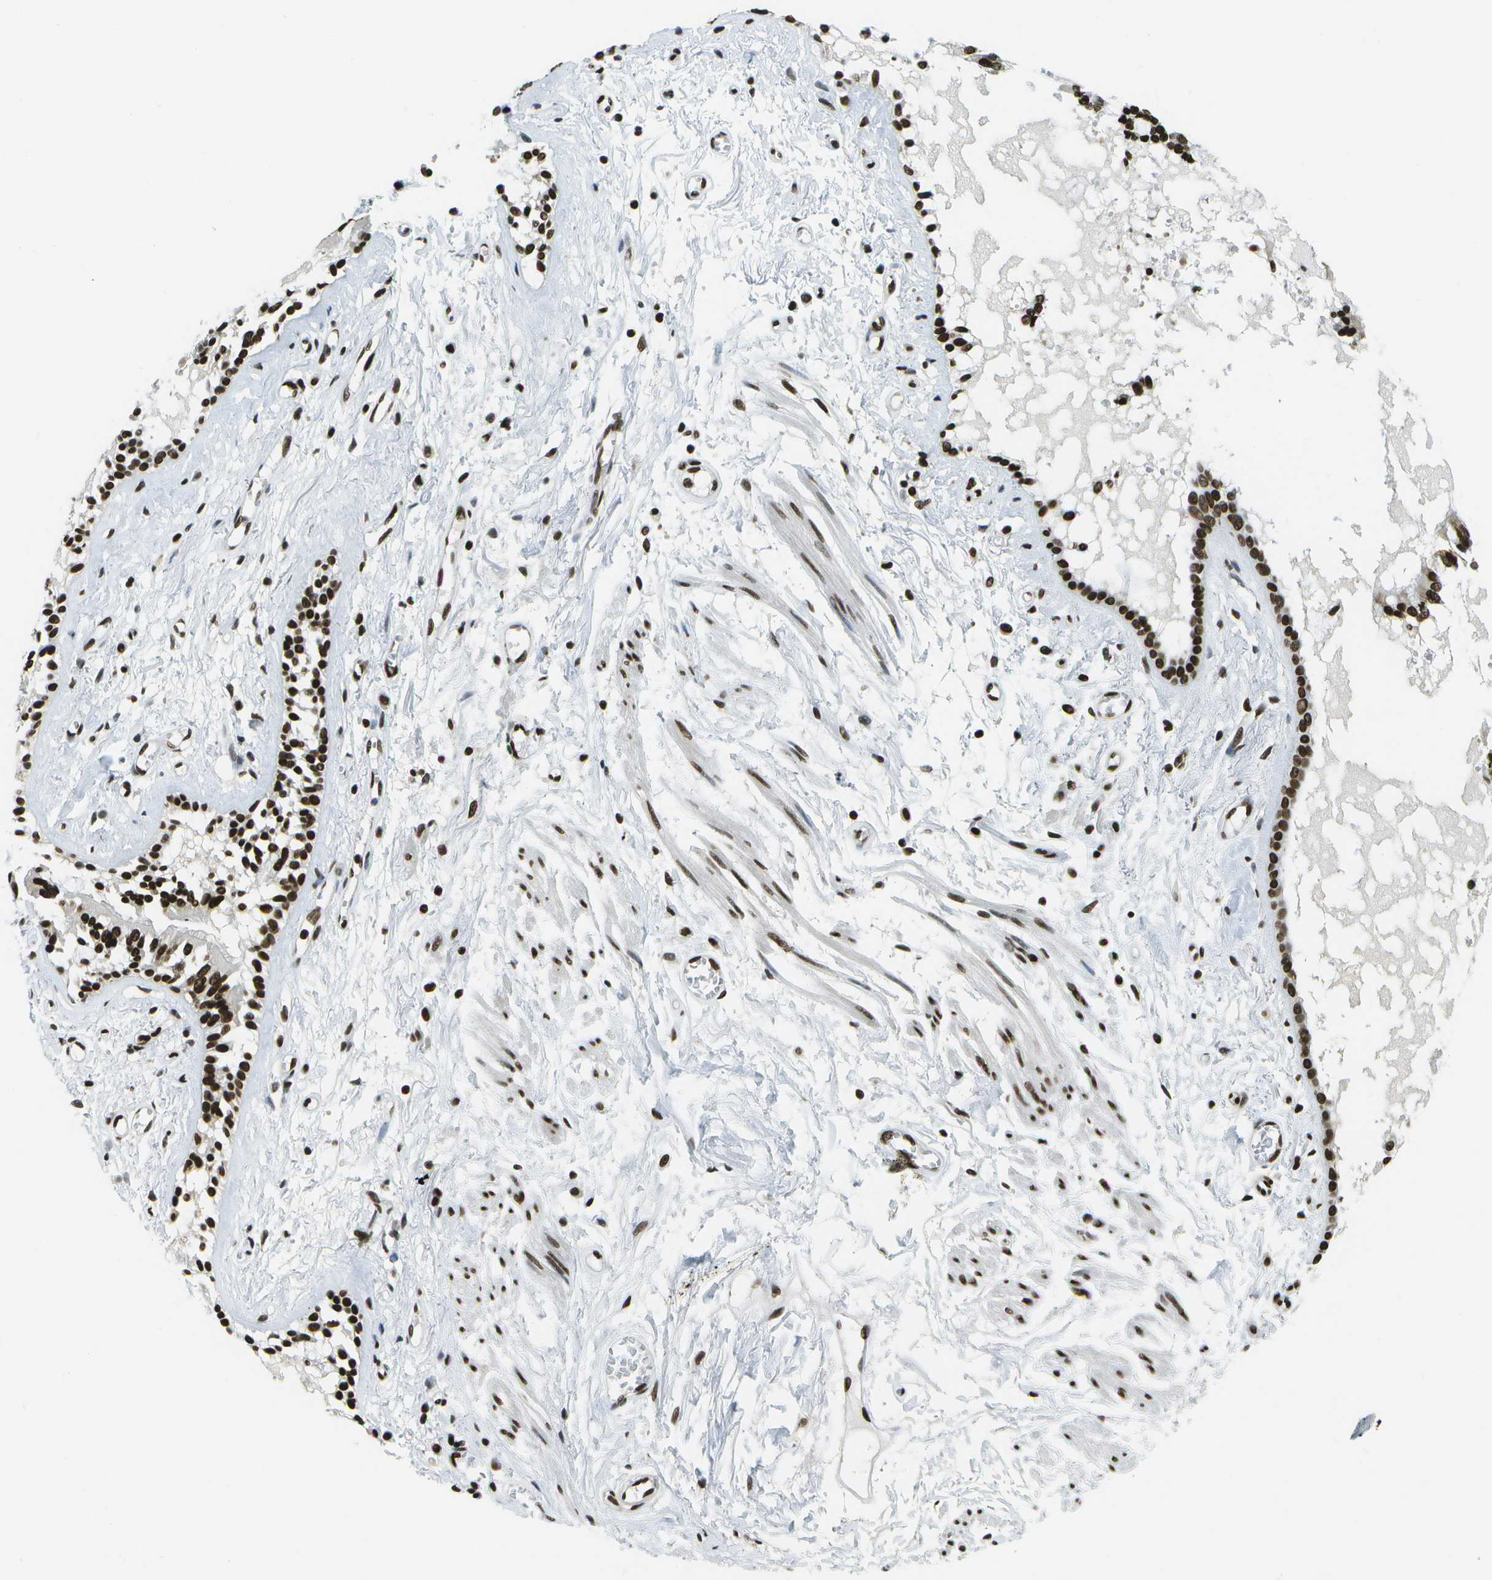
{"staining": {"intensity": "strong", "quantity": ">75%", "location": "nuclear"}, "tissue": "bronchus", "cell_type": "Respiratory epithelial cells", "image_type": "normal", "snomed": [{"axis": "morphology", "description": "Normal tissue, NOS"}, {"axis": "morphology", "description": "Inflammation, NOS"}, {"axis": "topography", "description": "Cartilage tissue"}, {"axis": "topography", "description": "Lung"}], "caption": "Benign bronchus was stained to show a protein in brown. There is high levels of strong nuclear expression in approximately >75% of respiratory epithelial cells. (DAB (3,3'-diaminobenzidine) IHC with brightfield microscopy, high magnification).", "gene": "GLYR1", "patient": {"sex": "male", "age": 71}}